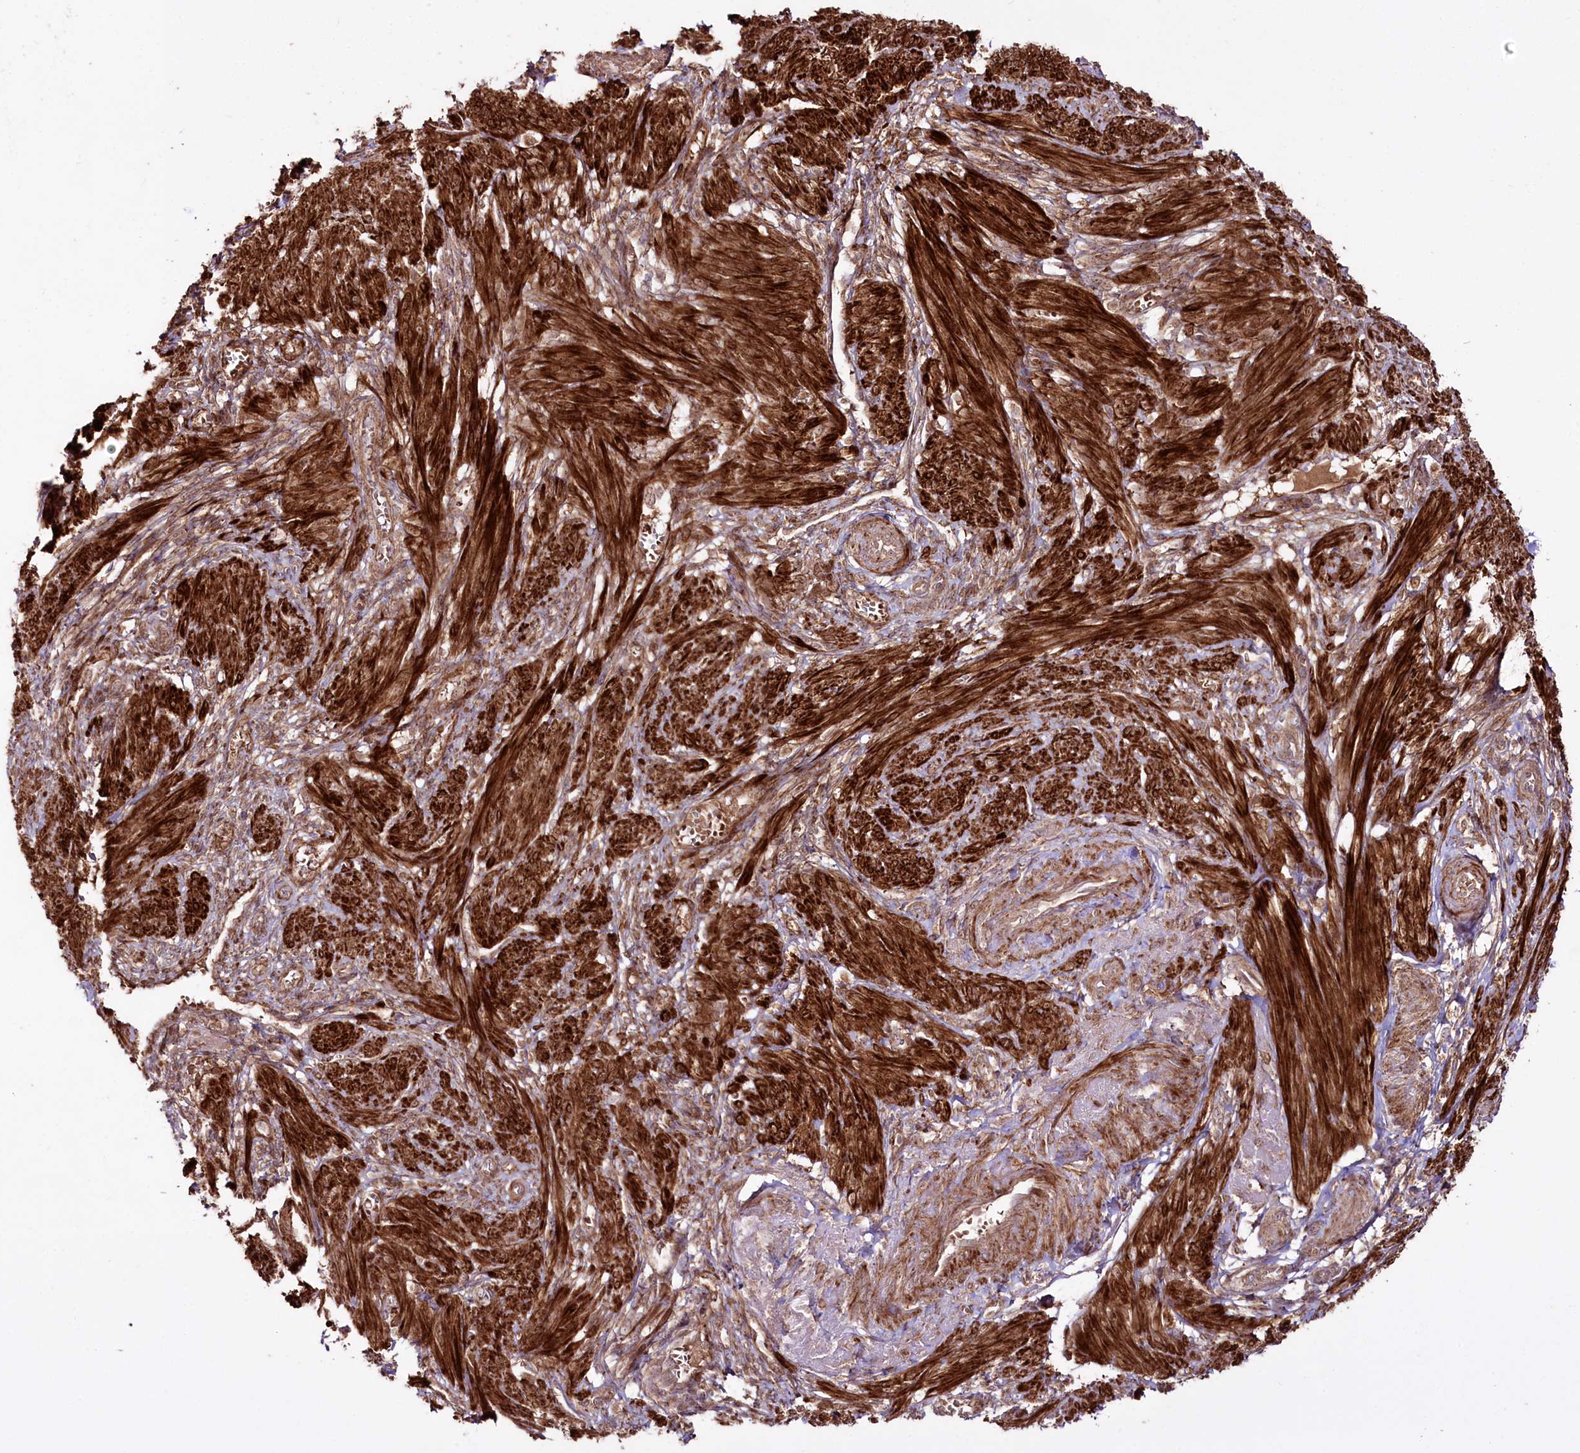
{"staining": {"intensity": "strong", "quantity": ">75%", "location": "cytoplasmic/membranous"}, "tissue": "smooth muscle", "cell_type": "Smooth muscle cells", "image_type": "normal", "snomed": [{"axis": "morphology", "description": "Normal tissue, NOS"}, {"axis": "topography", "description": "Smooth muscle"}], "caption": "A brown stain highlights strong cytoplasmic/membranous expression of a protein in smooth muscle cells of normal human smooth muscle. (DAB (3,3'-diaminobenzidine) IHC, brown staining for protein, blue staining for nuclei).", "gene": "REXO2", "patient": {"sex": "female", "age": 39}}